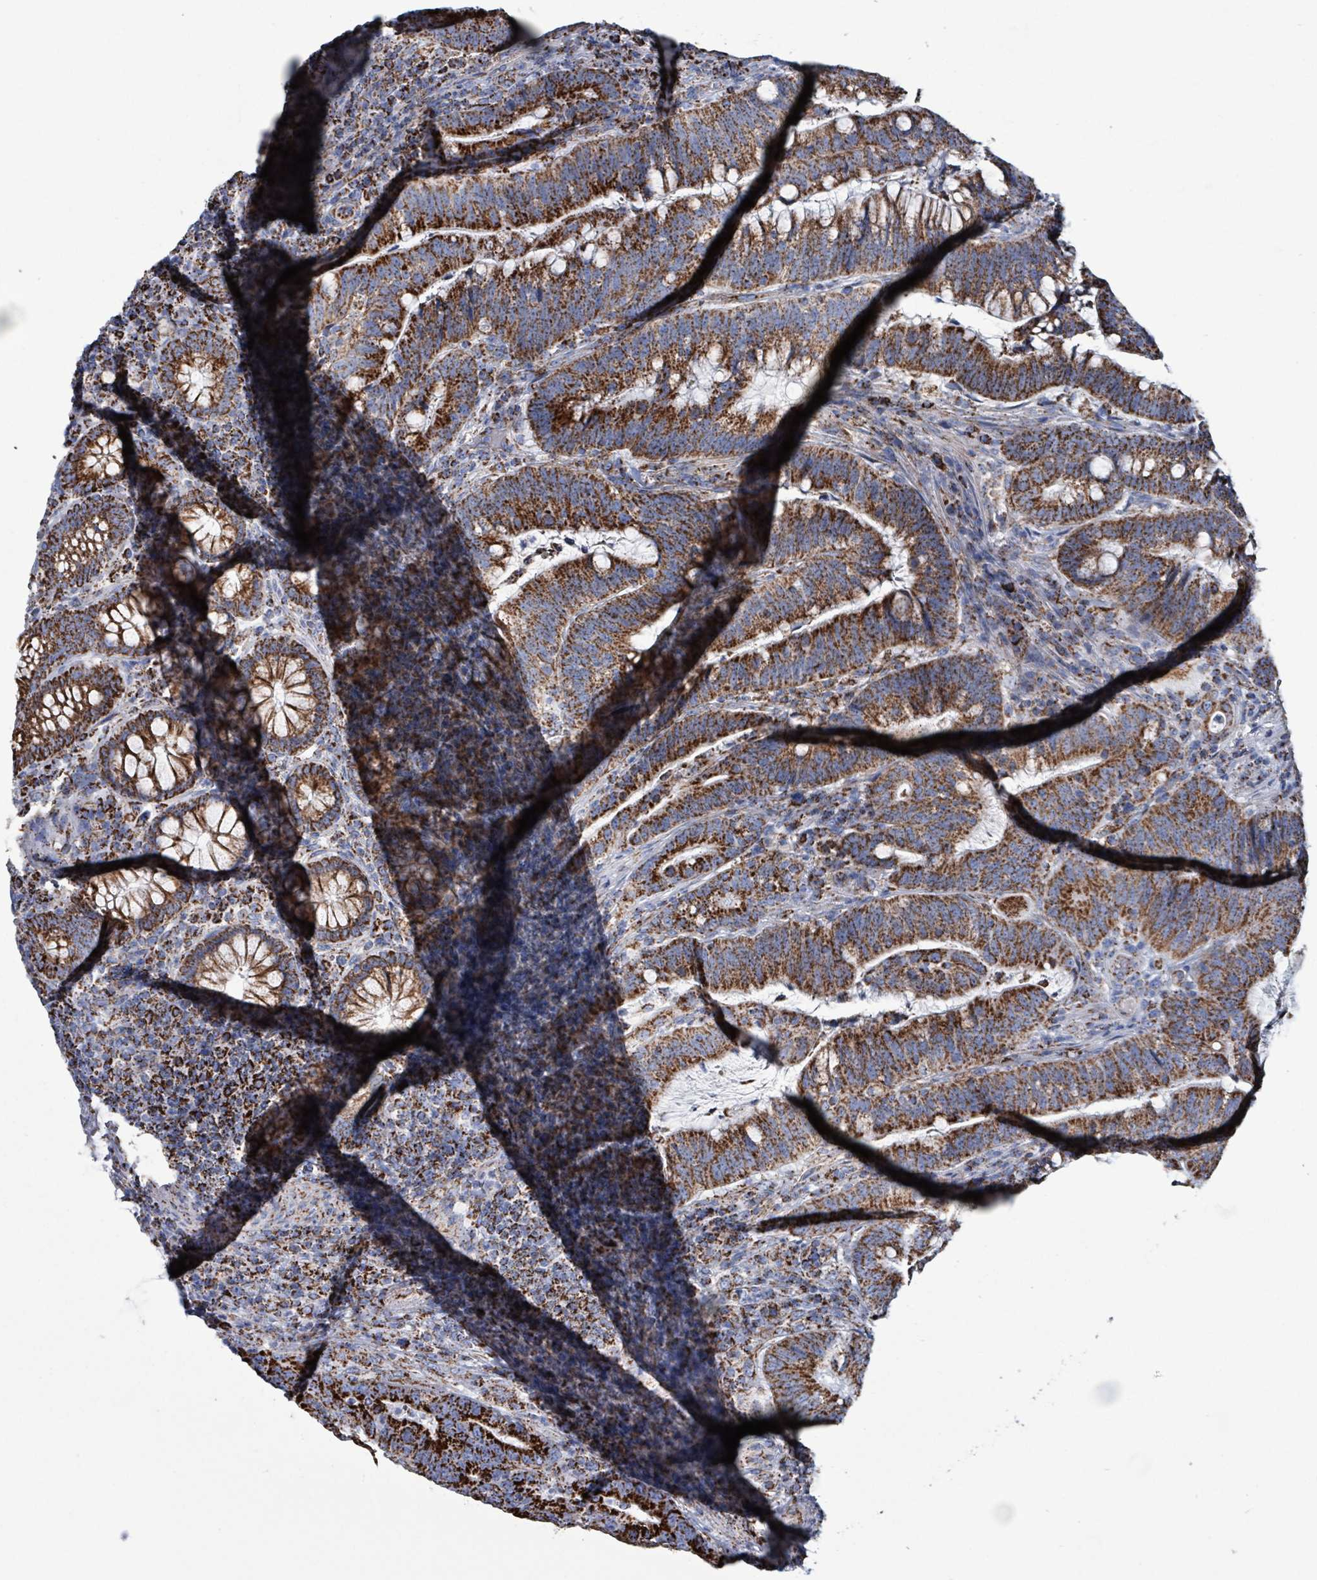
{"staining": {"intensity": "strong", "quantity": ">75%", "location": "cytoplasmic/membranous"}, "tissue": "colorectal cancer", "cell_type": "Tumor cells", "image_type": "cancer", "snomed": [{"axis": "morphology", "description": "Adenocarcinoma, NOS"}, {"axis": "topography", "description": "Colon"}], "caption": "Tumor cells exhibit high levels of strong cytoplasmic/membranous positivity in about >75% of cells in colorectal cancer (adenocarcinoma).", "gene": "IDH3B", "patient": {"sex": "female", "age": 66}}